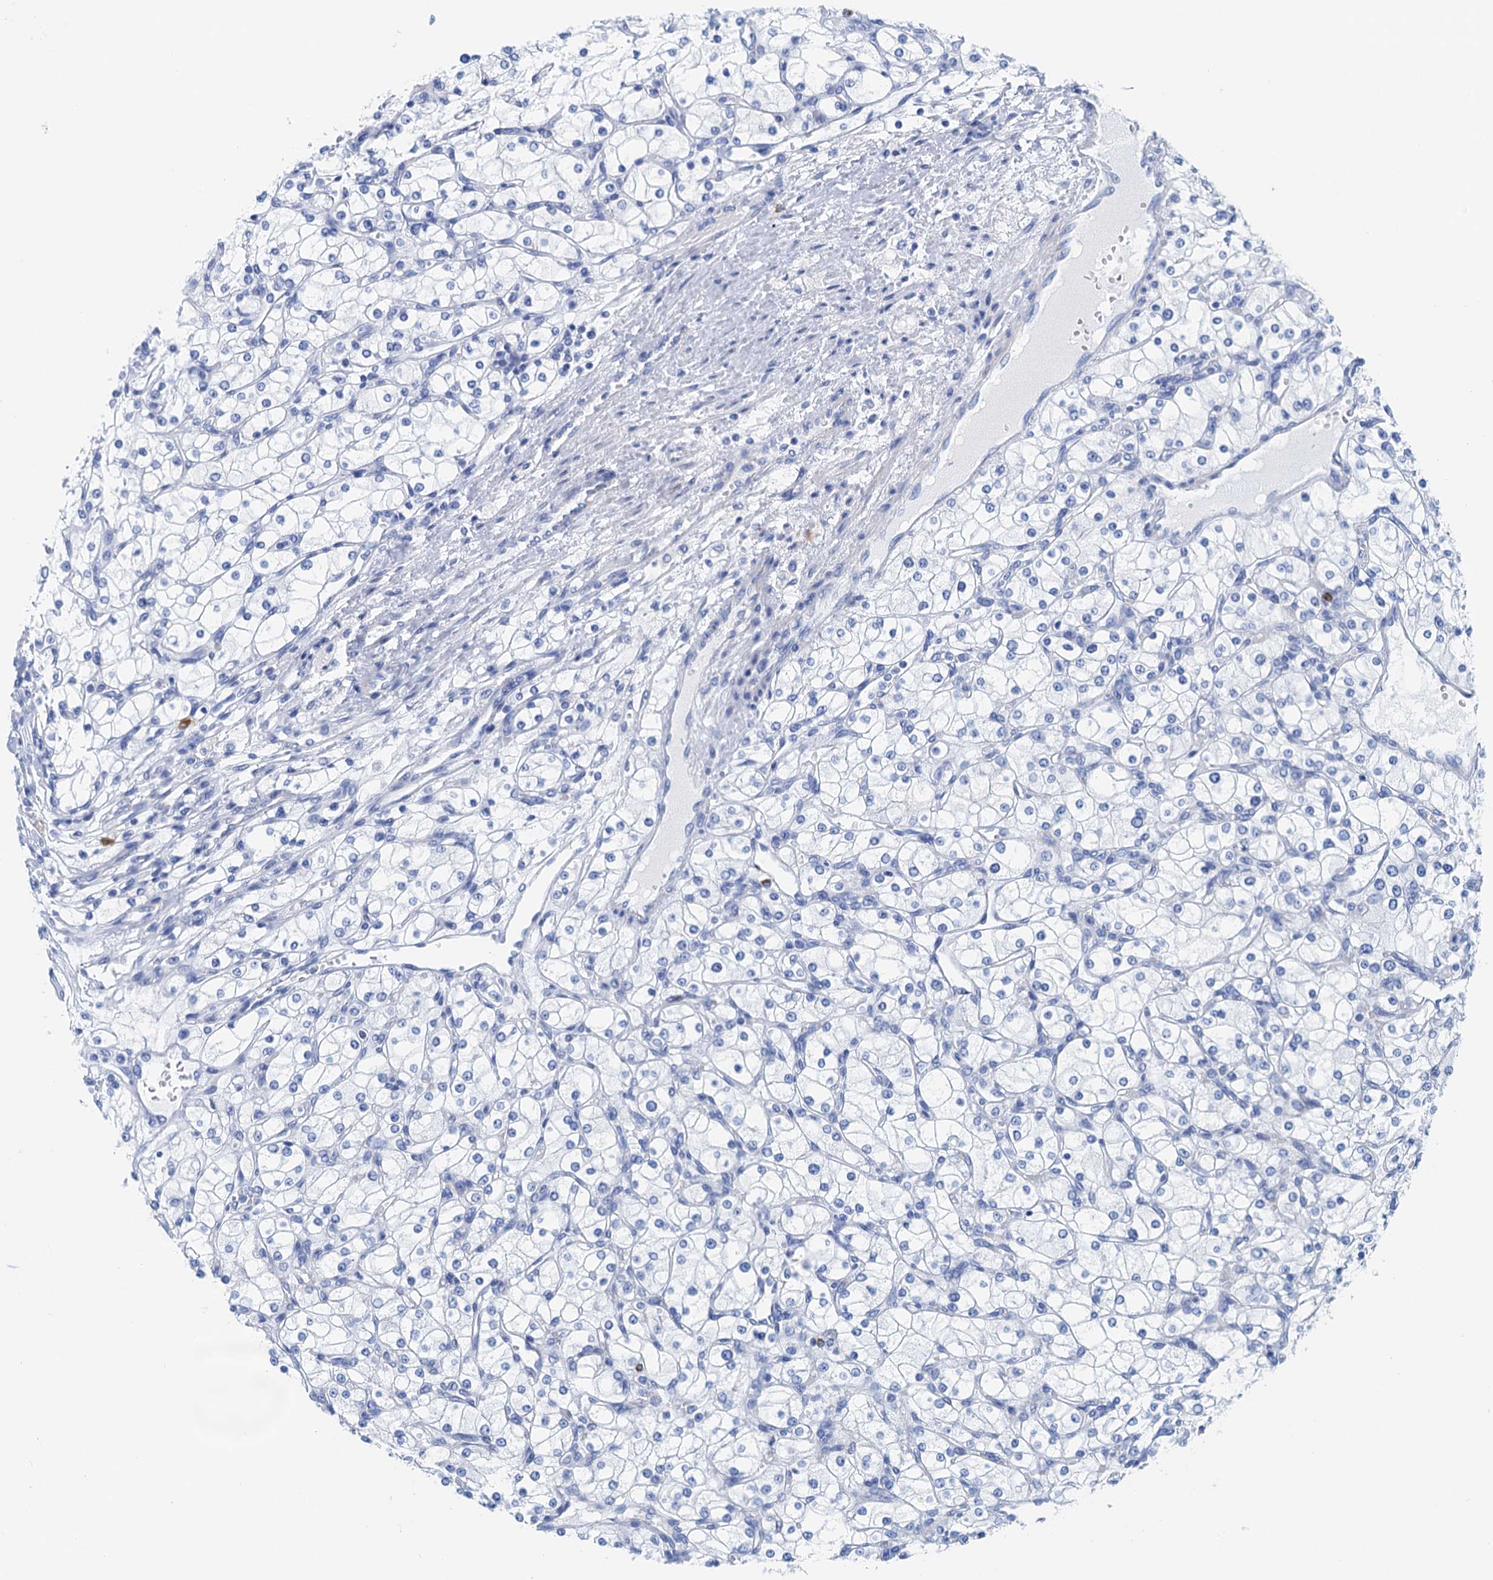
{"staining": {"intensity": "negative", "quantity": "none", "location": "none"}, "tissue": "renal cancer", "cell_type": "Tumor cells", "image_type": "cancer", "snomed": [{"axis": "morphology", "description": "Adenocarcinoma, NOS"}, {"axis": "topography", "description": "Kidney"}], "caption": "Tumor cells show no significant positivity in adenocarcinoma (renal). (DAB (3,3'-diaminobenzidine) IHC with hematoxylin counter stain).", "gene": "NLRP10", "patient": {"sex": "male", "age": 80}}